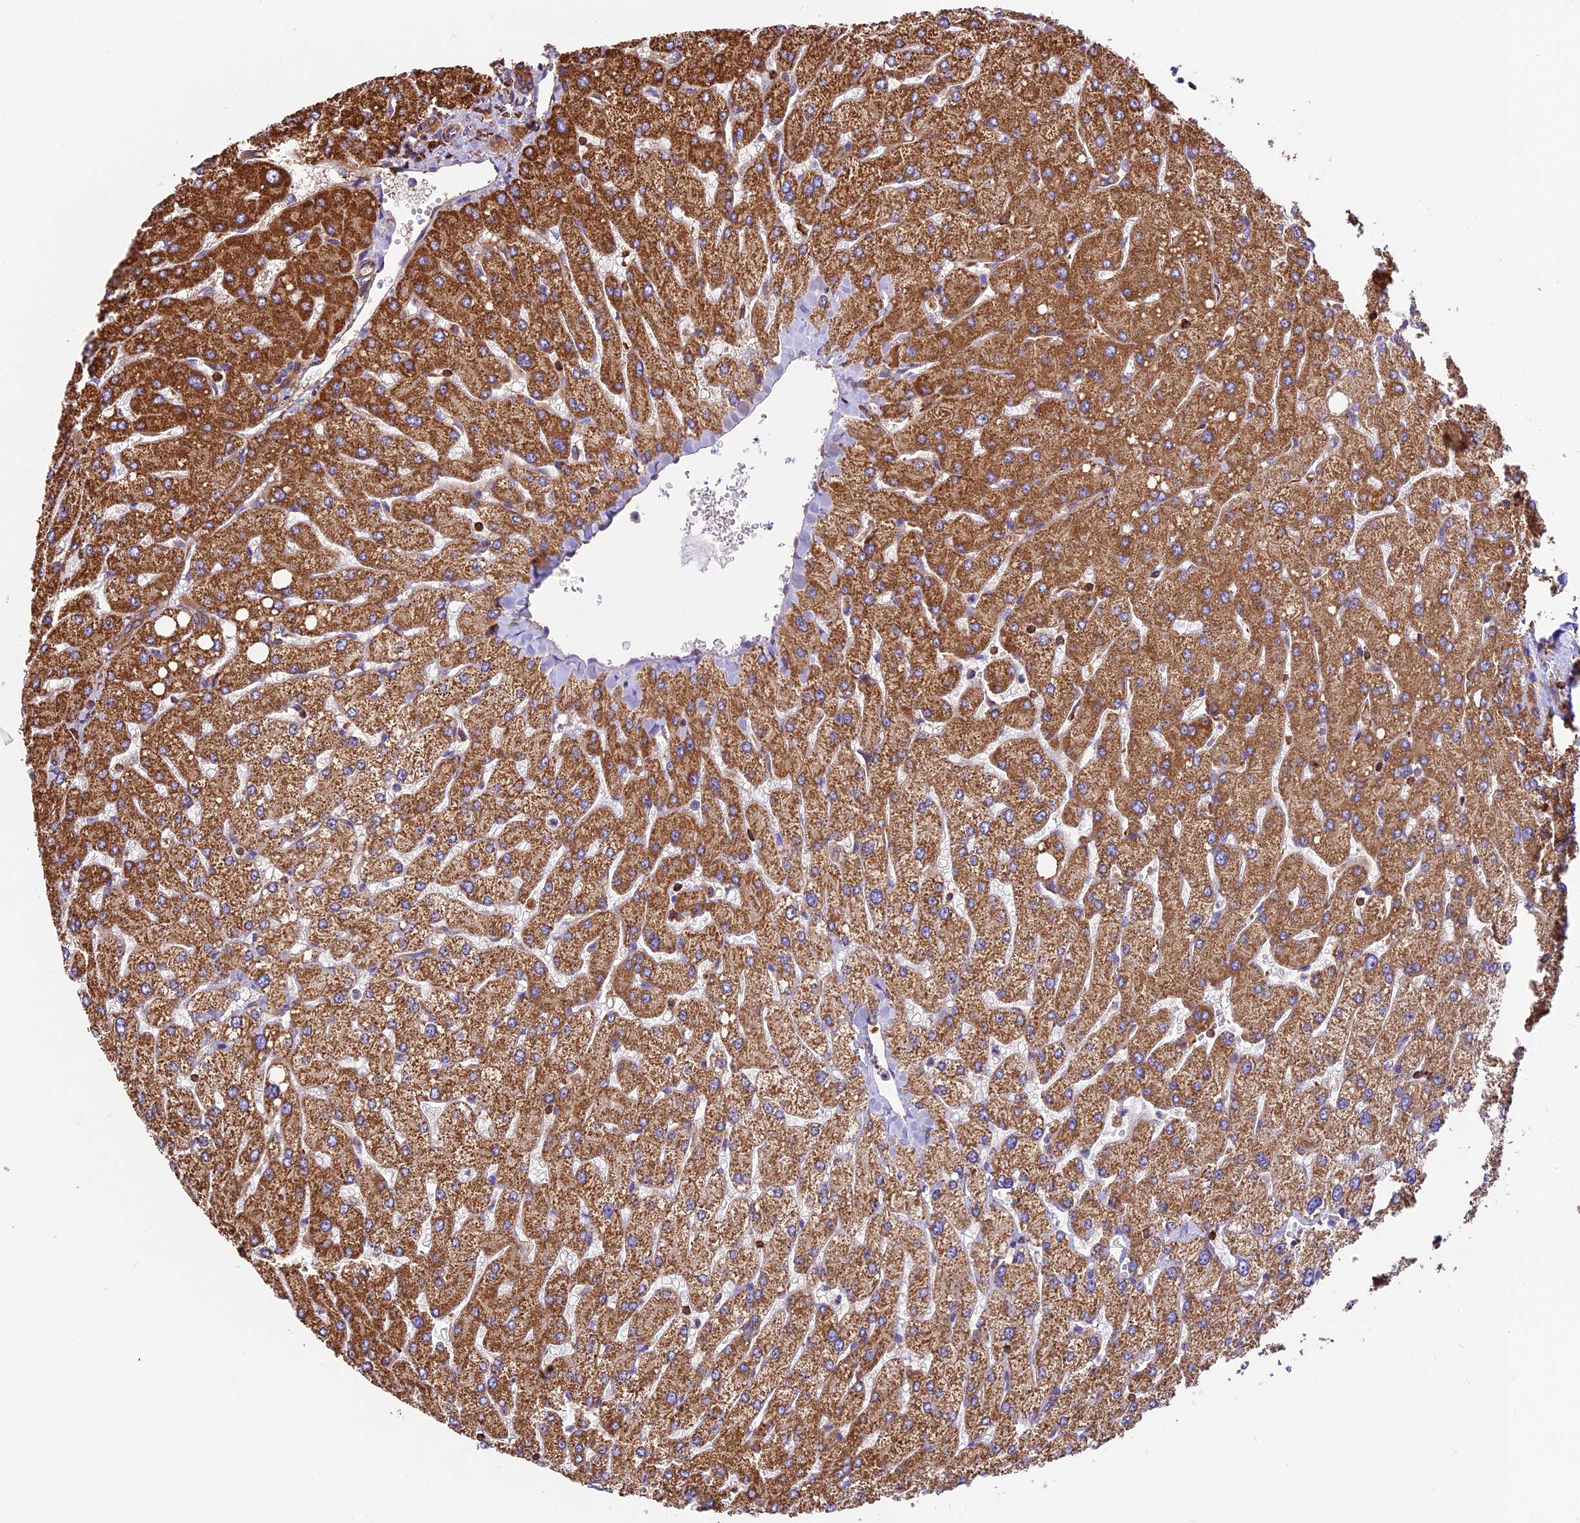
{"staining": {"intensity": "moderate", "quantity": "25%-75%", "location": "cytoplasmic/membranous"}, "tissue": "liver", "cell_type": "Cholangiocytes", "image_type": "normal", "snomed": [{"axis": "morphology", "description": "Normal tissue, NOS"}, {"axis": "topography", "description": "Liver"}], "caption": "DAB (3,3'-diaminobenzidine) immunohistochemical staining of benign liver displays moderate cytoplasmic/membranous protein staining in approximately 25%-75% of cholangiocytes. Immunohistochemistry stains the protein of interest in brown and the nuclei are stained blue.", "gene": "KARS1", "patient": {"sex": "male", "age": 55}}